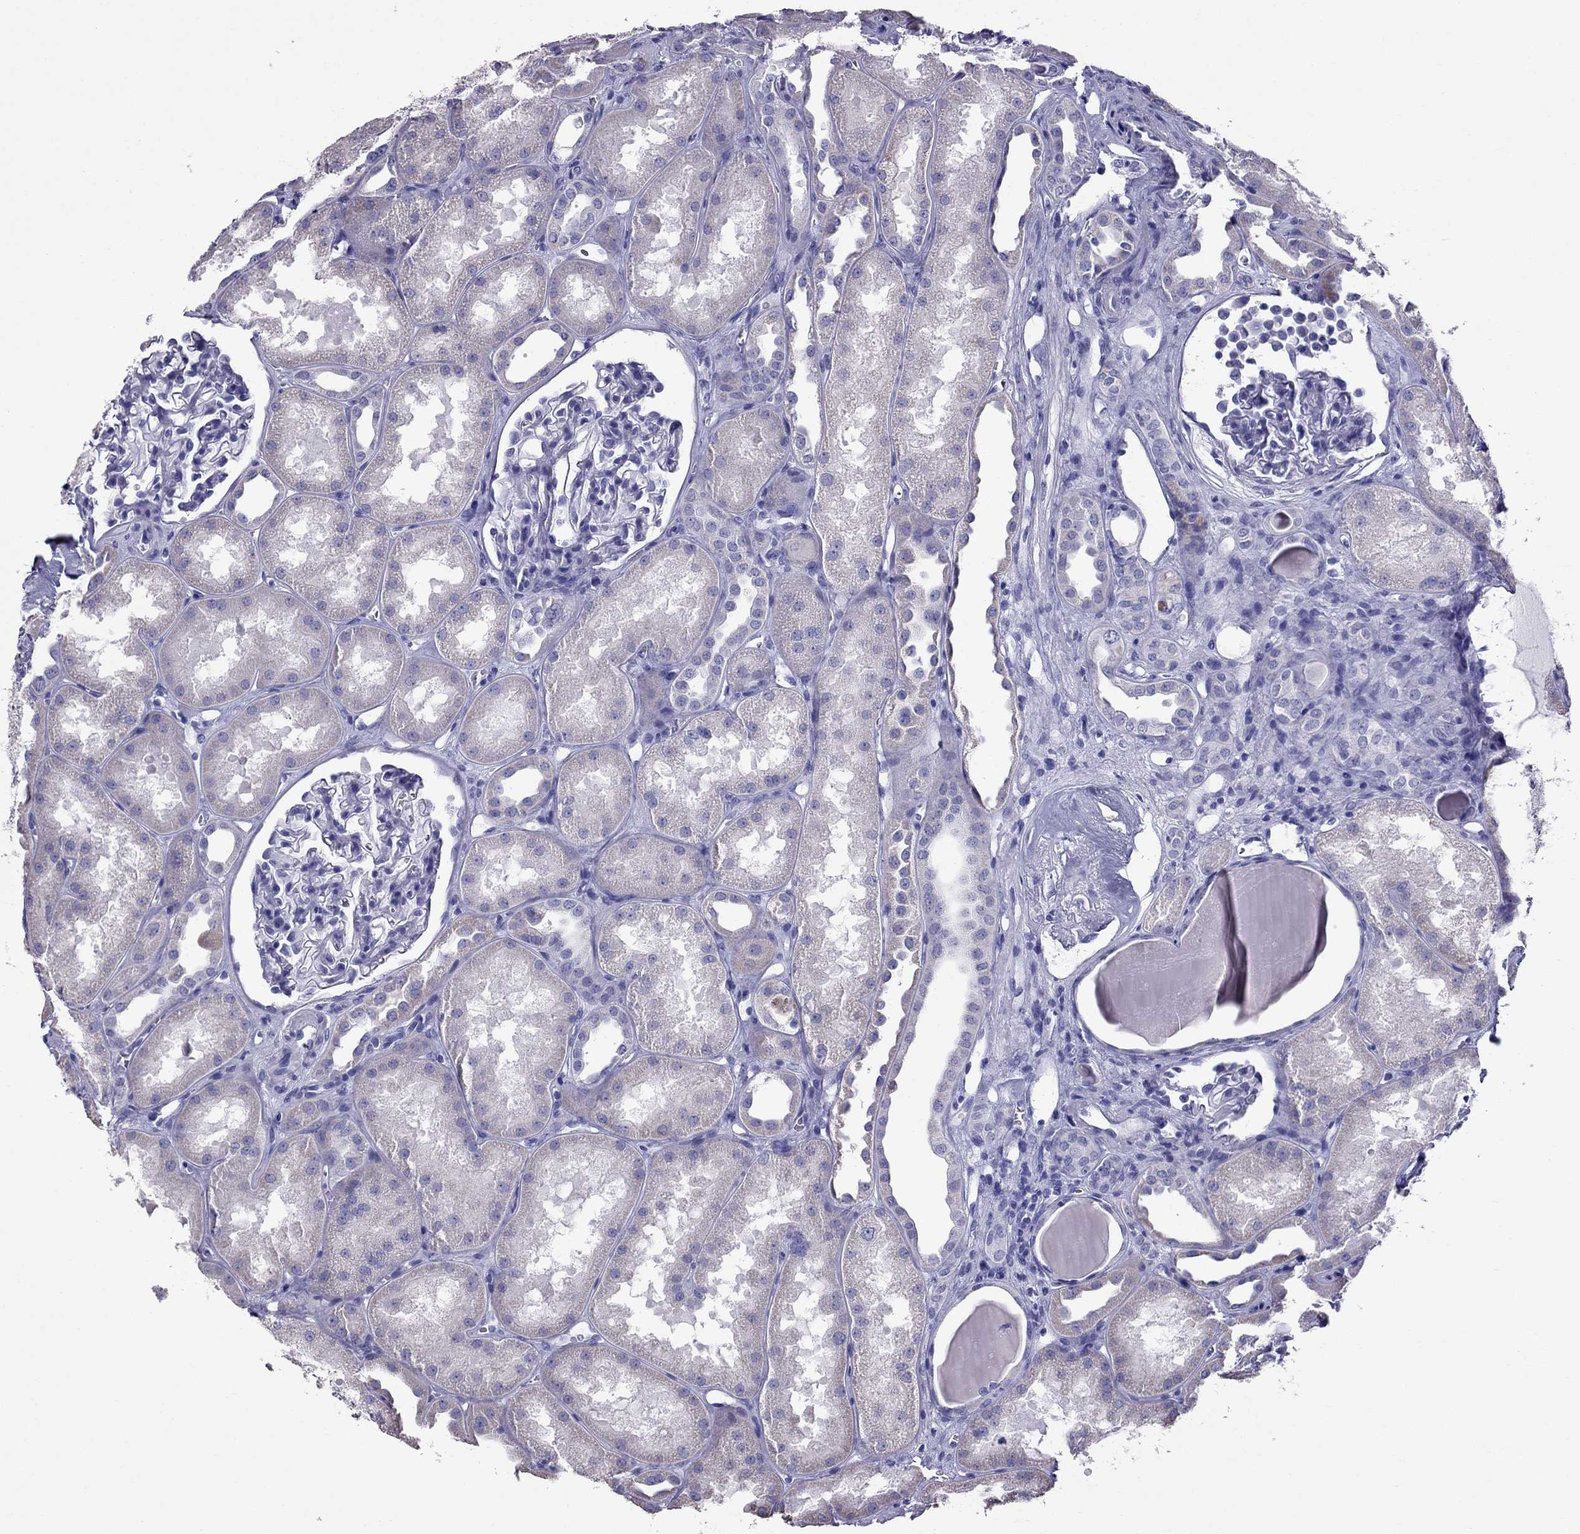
{"staining": {"intensity": "negative", "quantity": "none", "location": "none"}, "tissue": "kidney", "cell_type": "Cells in glomeruli", "image_type": "normal", "snomed": [{"axis": "morphology", "description": "Normal tissue, NOS"}, {"axis": "topography", "description": "Kidney"}], "caption": "This is an IHC photomicrograph of unremarkable kidney. There is no expression in cells in glomeruli.", "gene": "TTLL13", "patient": {"sex": "male", "age": 61}}